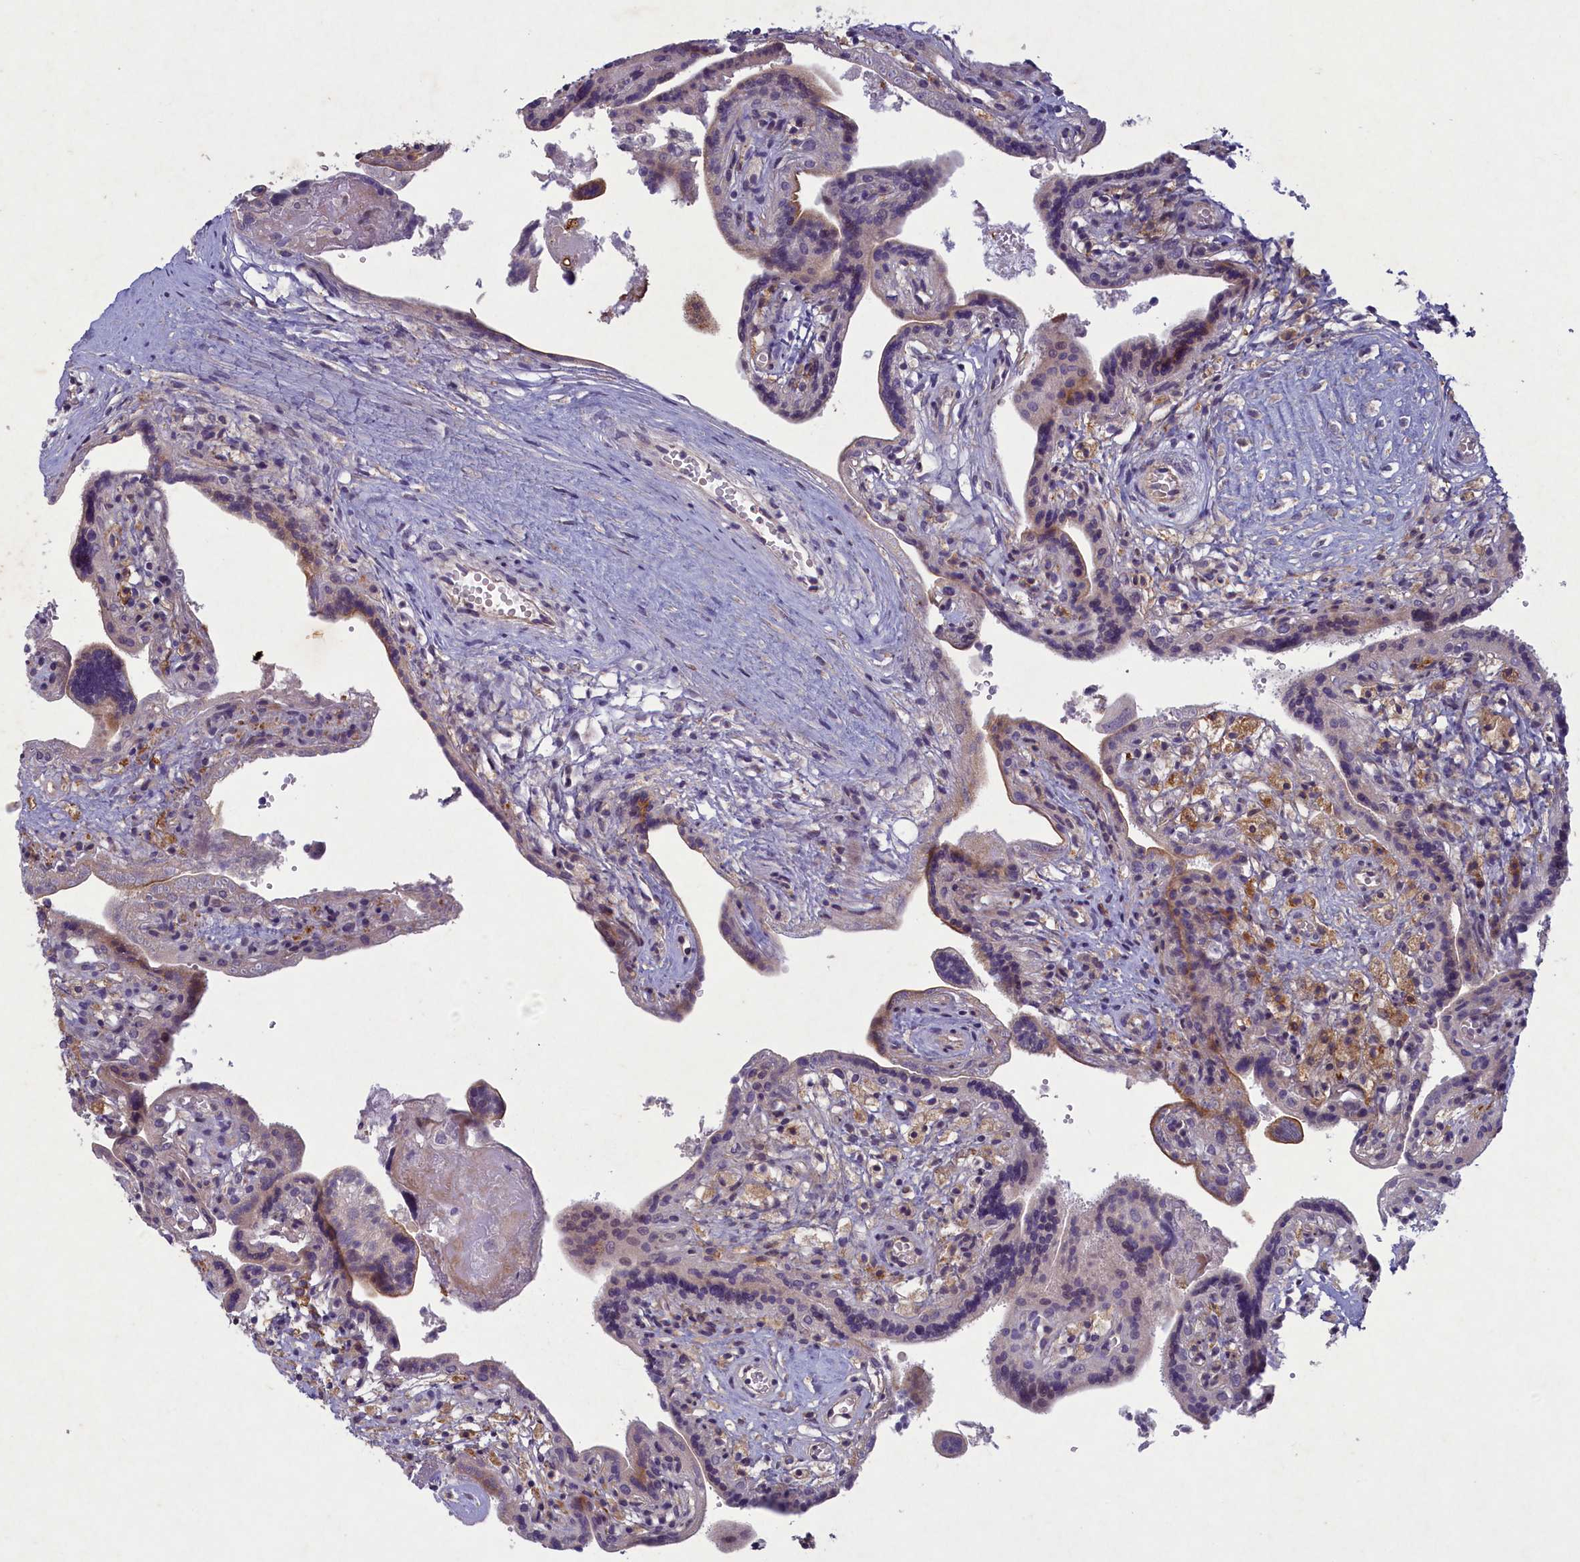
{"staining": {"intensity": "strong", "quantity": "25%-75%", "location": "cytoplasmic/membranous"}, "tissue": "placenta", "cell_type": "Trophoblastic cells", "image_type": "normal", "snomed": [{"axis": "morphology", "description": "Normal tissue, NOS"}, {"axis": "topography", "description": "Placenta"}], "caption": "DAB immunohistochemical staining of normal human placenta demonstrates strong cytoplasmic/membranous protein positivity in approximately 25%-75% of trophoblastic cells.", "gene": "PLEKHG6", "patient": {"sex": "female", "age": 37}}